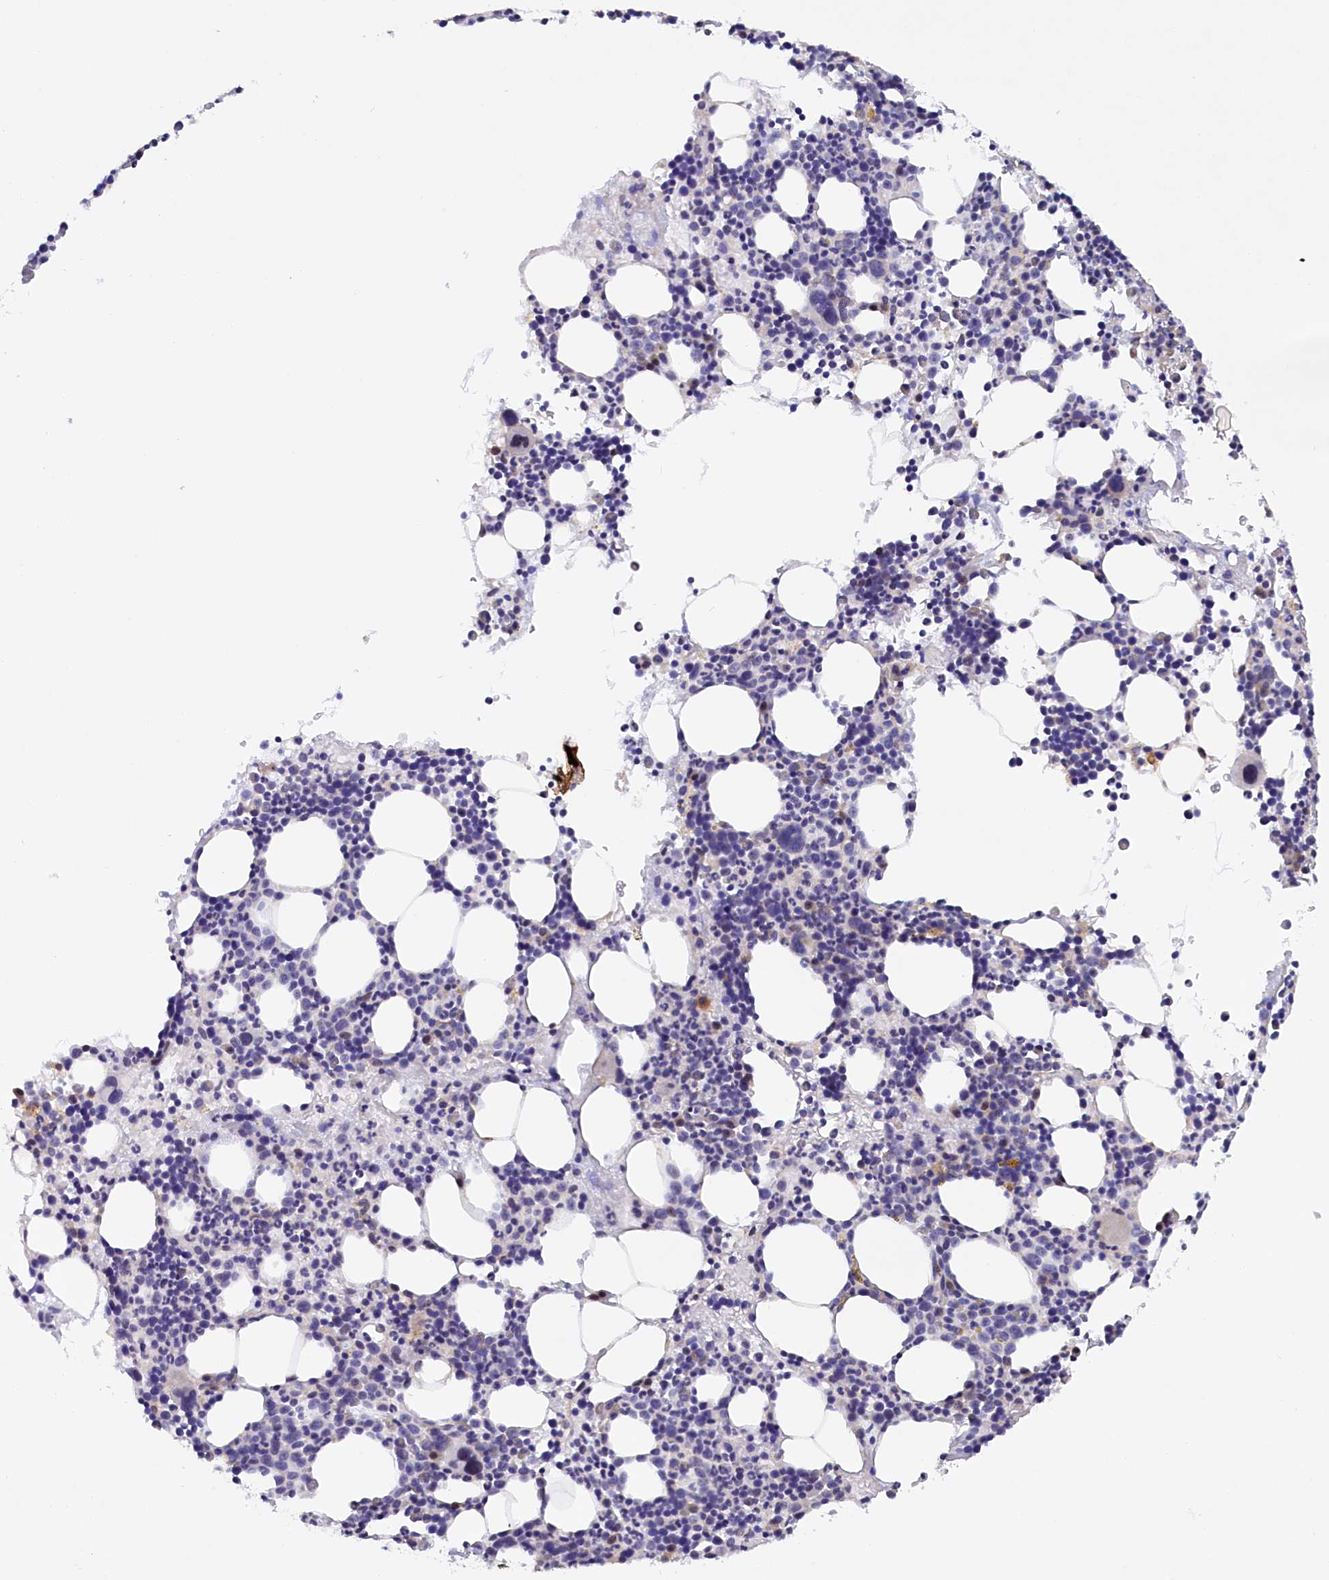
{"staining": {"intensity": "negative", "quantity": "none", "location": "none"}, "tissue": "bone marrow", "cell_type": "Hematopoietic cells", "image_type": "normal", "snomed": [{"axis": "morphology", "description": "Normal tissue, NOS"}, {"axis": "topography", "description": "Bone marrow"}], "caption": "This is a photomicrograph of immunohistochemistry staining of normal bone marrow, which shows no expression in hematopoietic cells. Brightfield microscopy of immunohistochemistry stained with DAB (3,3'-diaminobenzidine) (brown) and hematoxylin (blue), captured at high magnification.", "gene": "HYKK", "patient": {"sex": "male", "age": 51}}